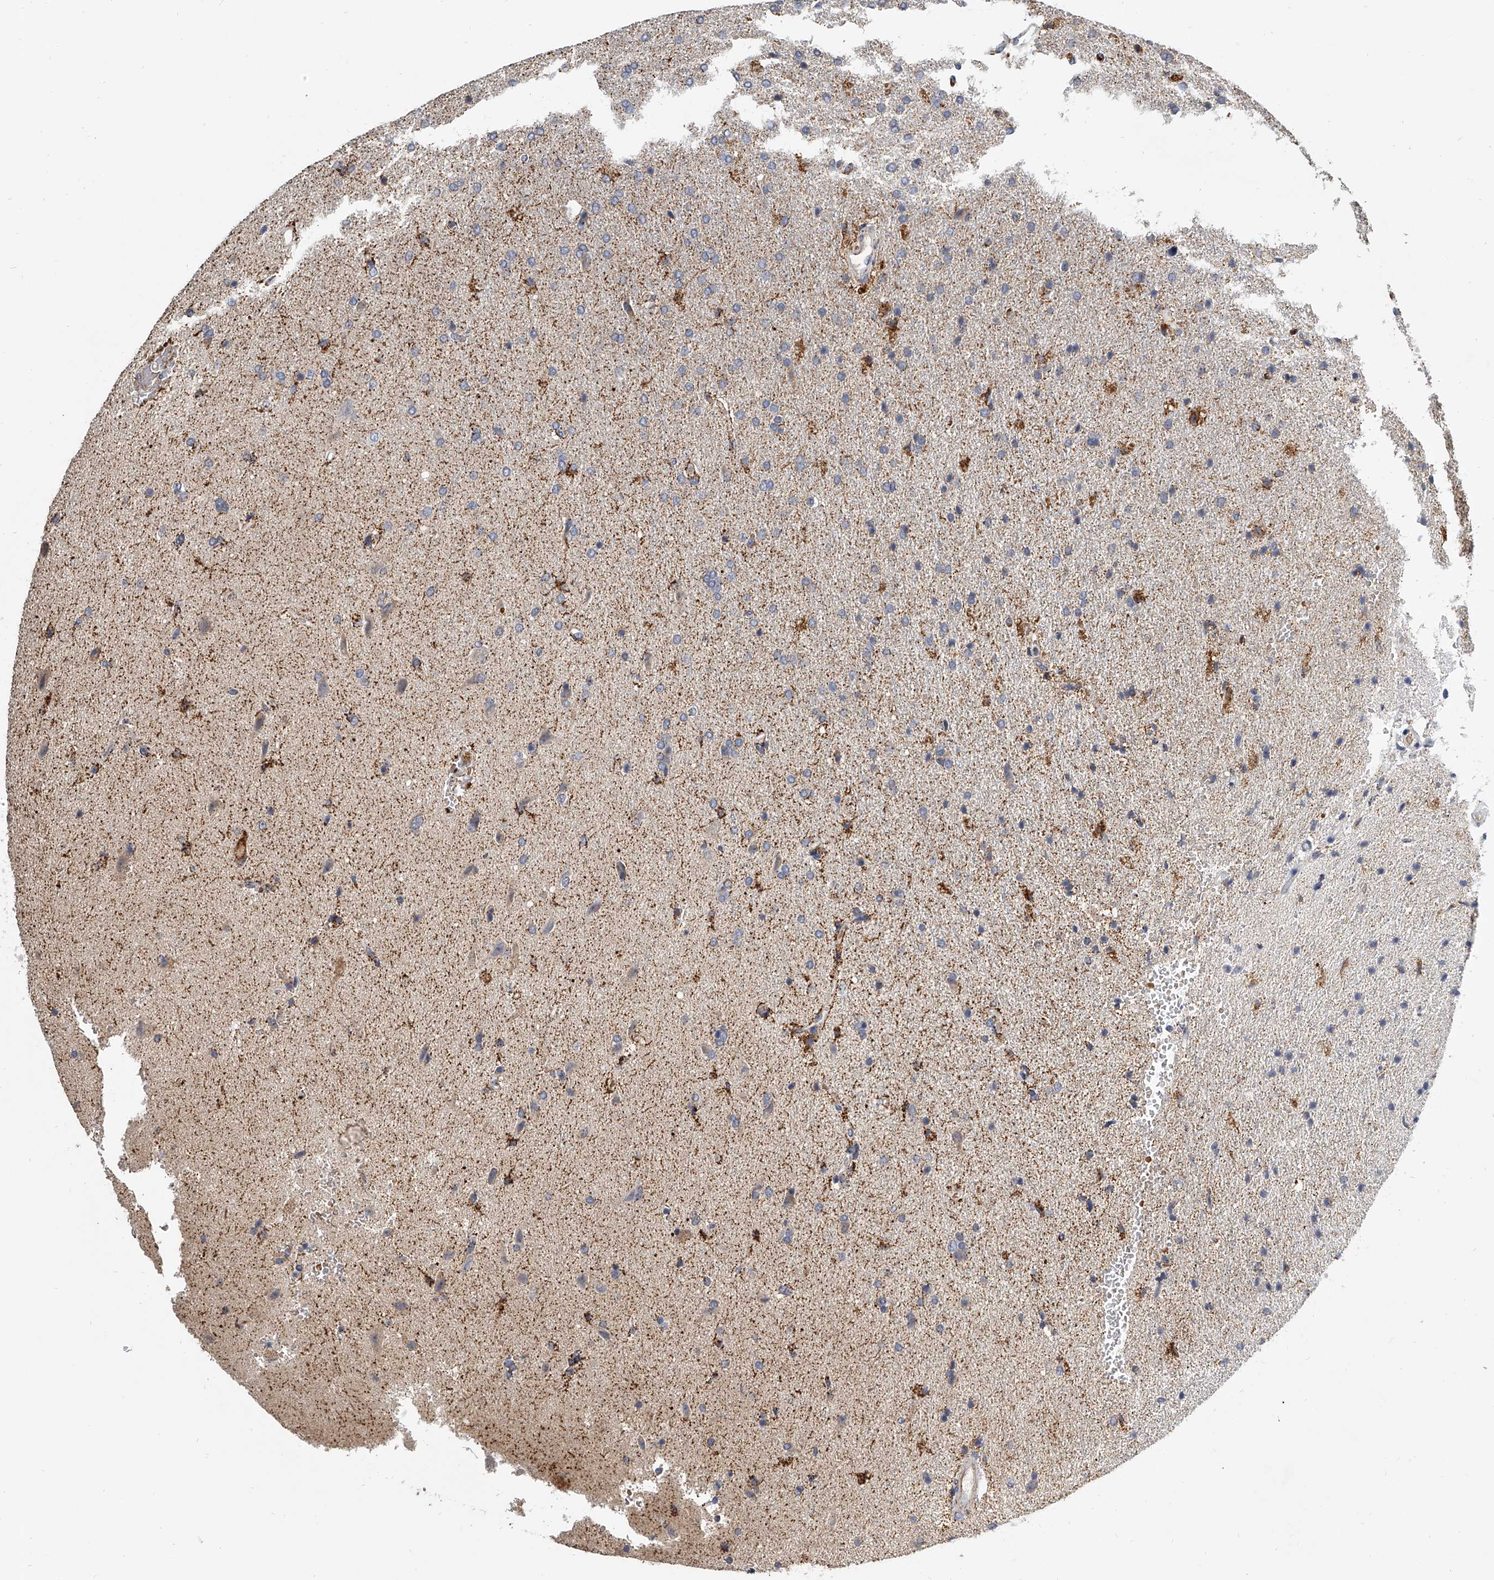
{"staining": {"intensity": "moderate", "quantity": "<25%", "location": "cytoplasmic/membranous"}, "tissue": "glioma", "cell_type": "Tumor cells", "image_type": "cancer", "snomed": [{"axis": "morphology", "description": "Glioma, malignant, High grade"}, {"axis": "topography", "description": "Brain"}], "caption": "Brown immunohistochemical staining in high-grade glioma (malignant) reveals moderate cytoplasmic/membranous staining in about <25% of tumor cells.", "gene": "KLHL7", "patient": {"sex": "male", "age": 72}}